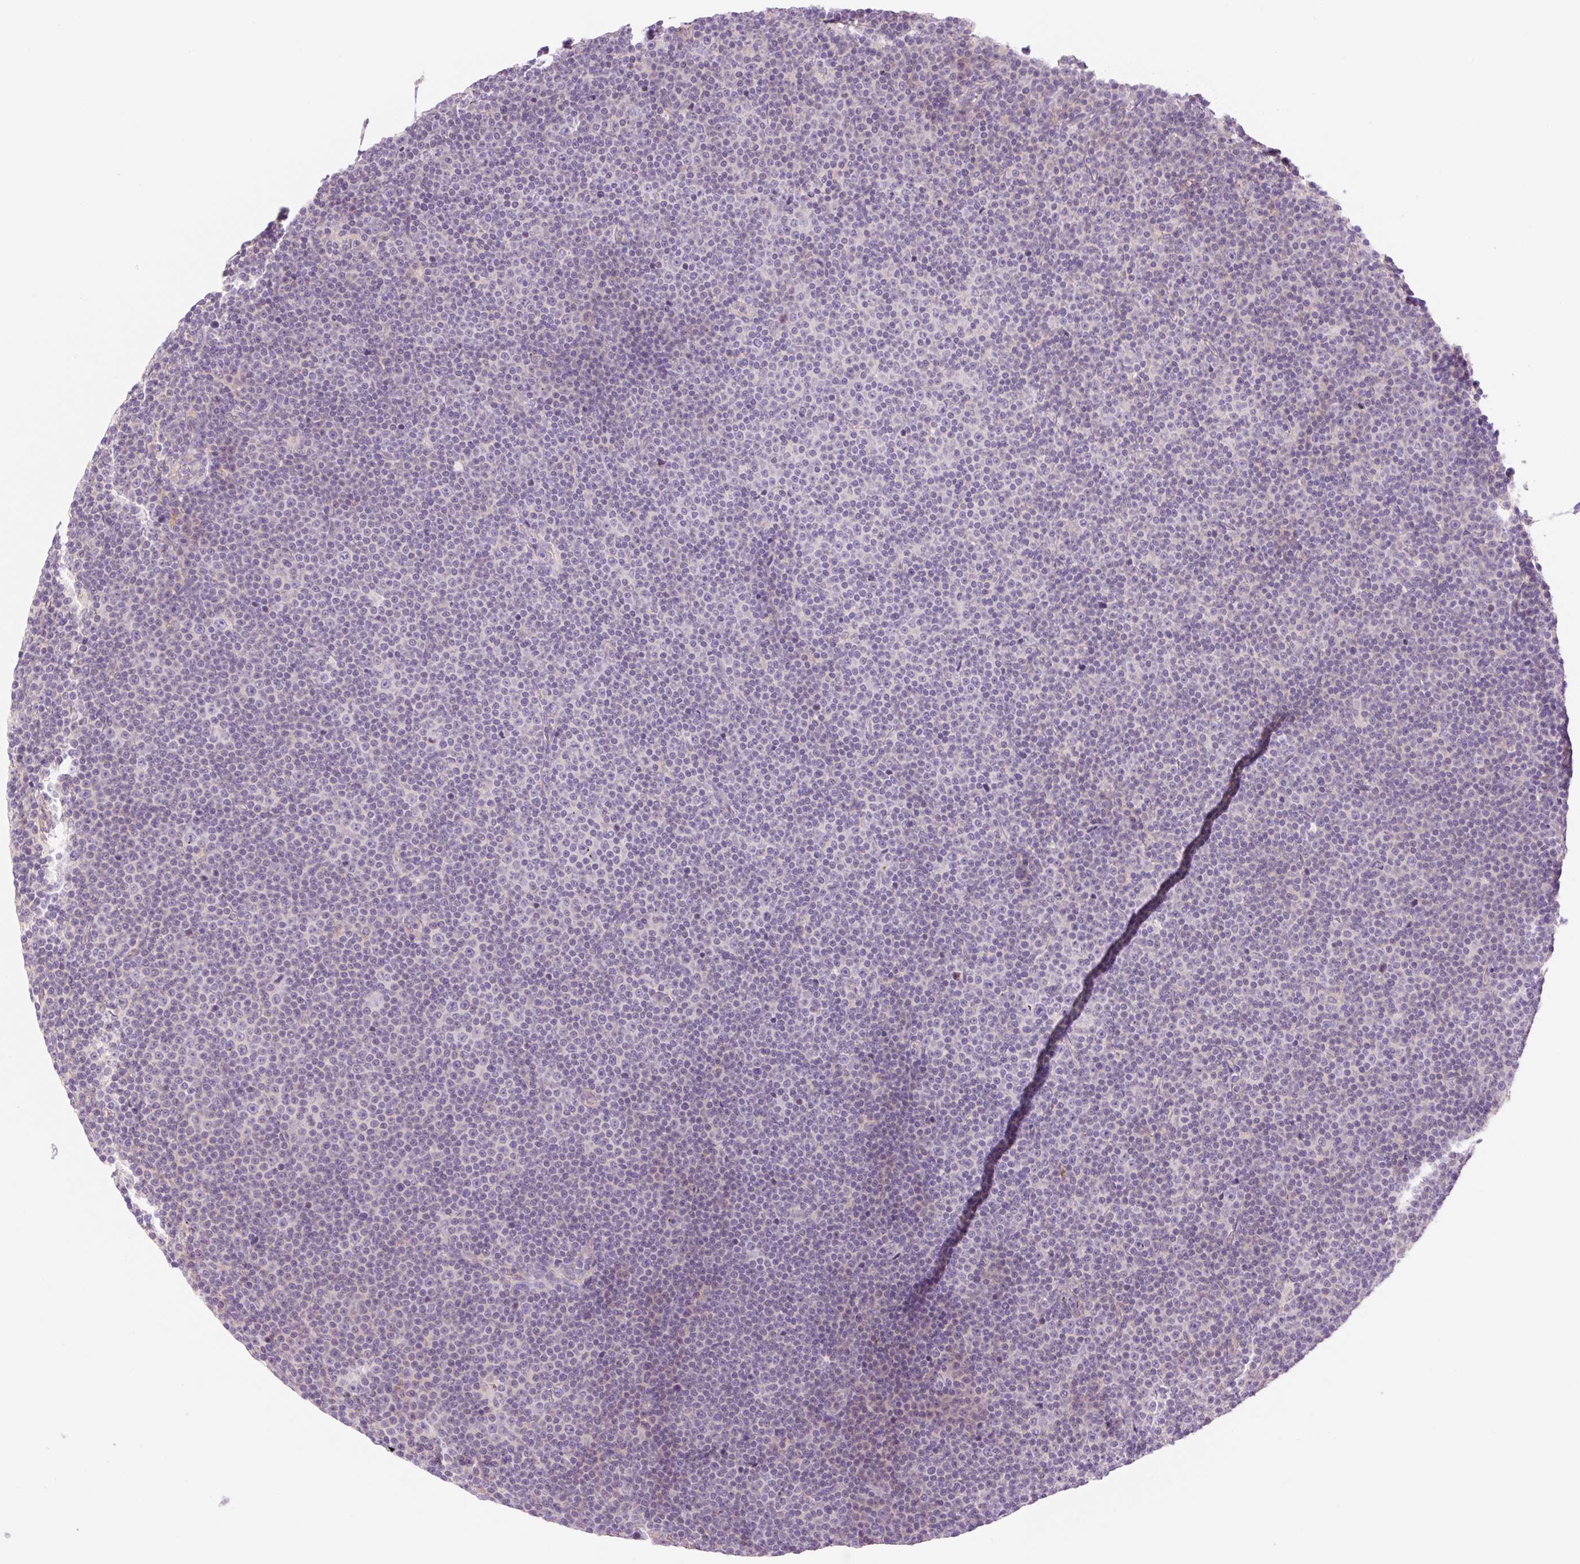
{"staining": {"intensity": "negative", "quantity": "none", "location": "none"}, "tissue": "lymphoma", "cell_type": "Tumor cells", "image_type": "cancer", "snomed": [{"axis": "morphology", "description": "Malignant lymphoma, non-Hodgkin's type, Low grade"}, {"axis": "topography", "description": "Lymph node"}], "caption": "Lymphoma was stained to show a protein in brown. There is no significant positivity in tumor cells.", "gene": "NLRP5", "patient": {"sex": "female", "age": 67}}